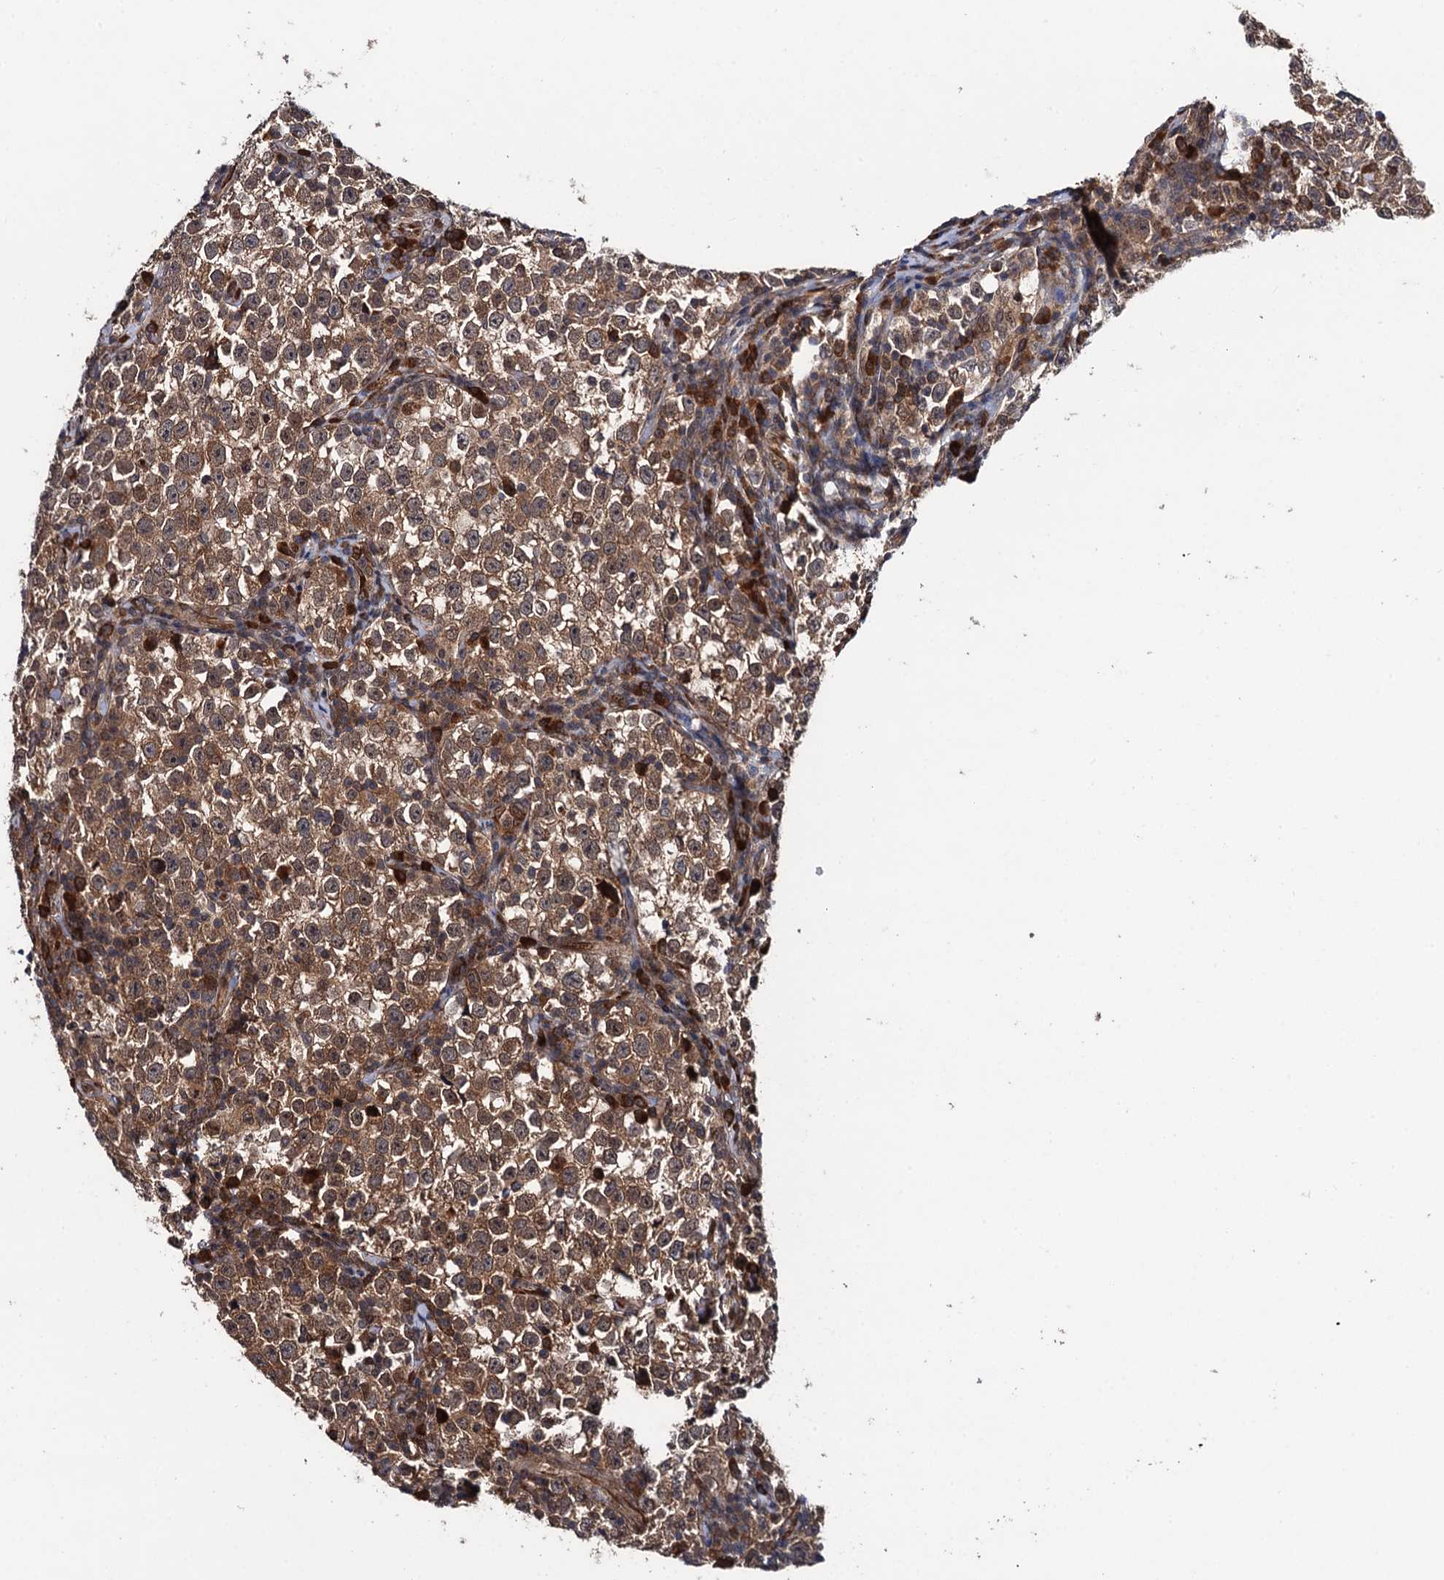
{"staining": {"intensity": "moderate", "quantity": ">75%", "location": "cytoplasmic/membranous"}, "tissue": "testis cancer", "cell_type": "Tumor cells", "image_type": "cancer", "snomed": [{"axis": "morphology", "description": "Normal tissue, NOS"}, {"axis": "morphology", "description": "Seminoma, NOS"}, {"axis": "topography", "description": "Testis"}], "caption": "Protein staining of testis cancer tissue reveals moderate cytoplasmic/membranous expression in about >75% of tumor cells. Nuclei are stained in blue.", "gene": "CDC23", "patient": {"sex": "male", "age": 43}}